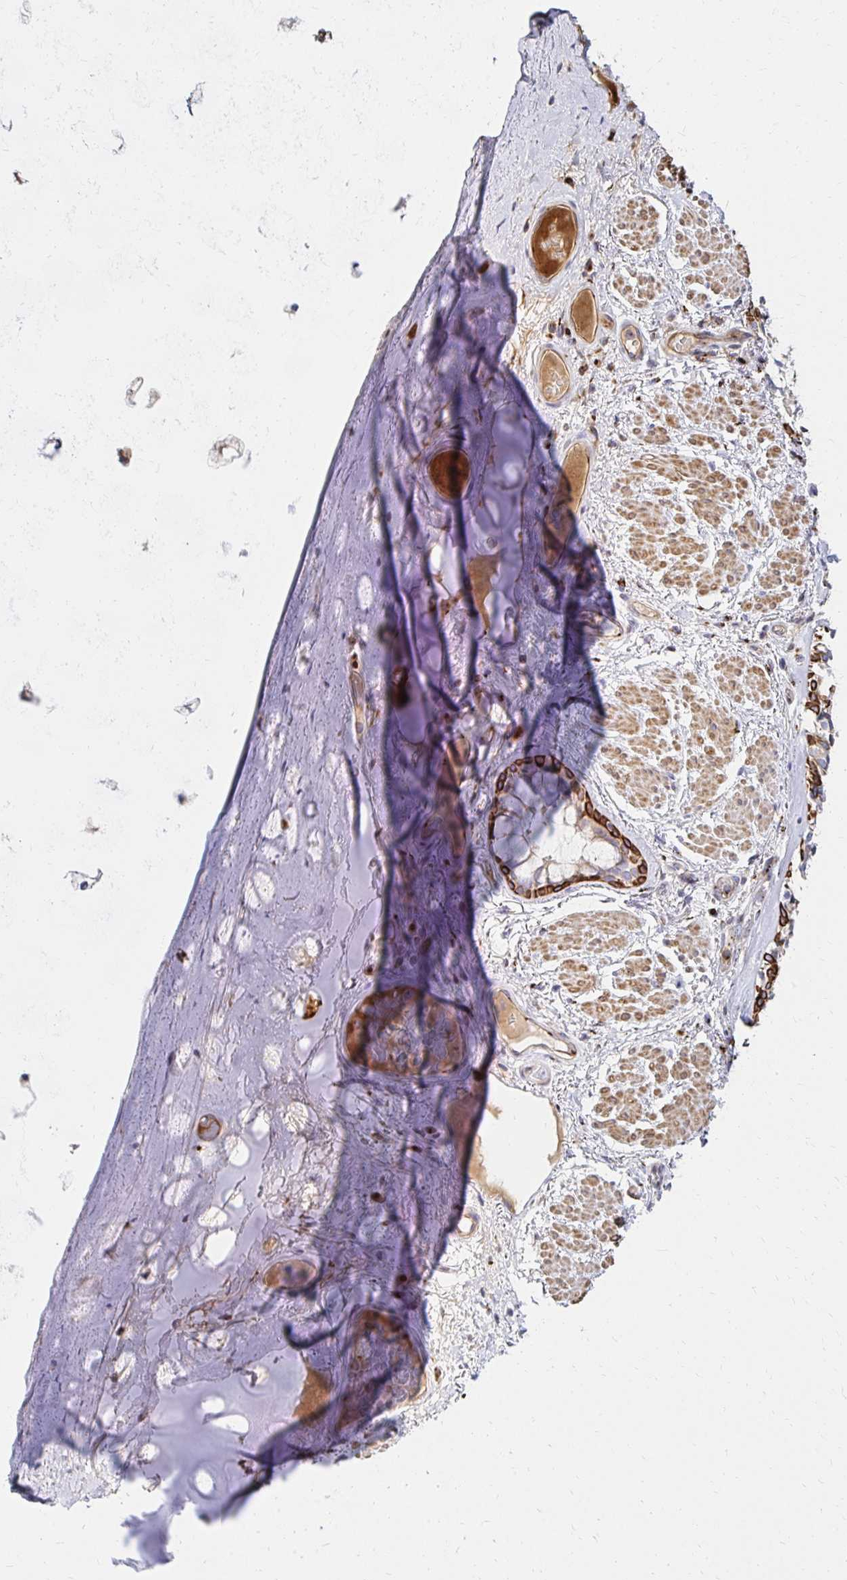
{"staining": {"intensity": "negative", "quantity": "none", "location": "none"}, "tissue": "adipose tissue", "cell_type": "Adipocytes", "image_type": "normal", "snomed": [{"axis": "morphology", "description": "Normal tissue, NOS"}, {"axis": "topography", "description": "Cartilage tissue"}, {"axis": "topography", "description": "Bronchus"}], "caption": "The histopathology image exhibits no significant staining in adipocytes of adipose tissue. (Brightfield microscopy of DAB (3,3'-diaminobenzidine) immunohistochemistry (IHC) at high magnification).", "gene": "MAN1A1", "patient": {"sex": "male", "age": 64}}